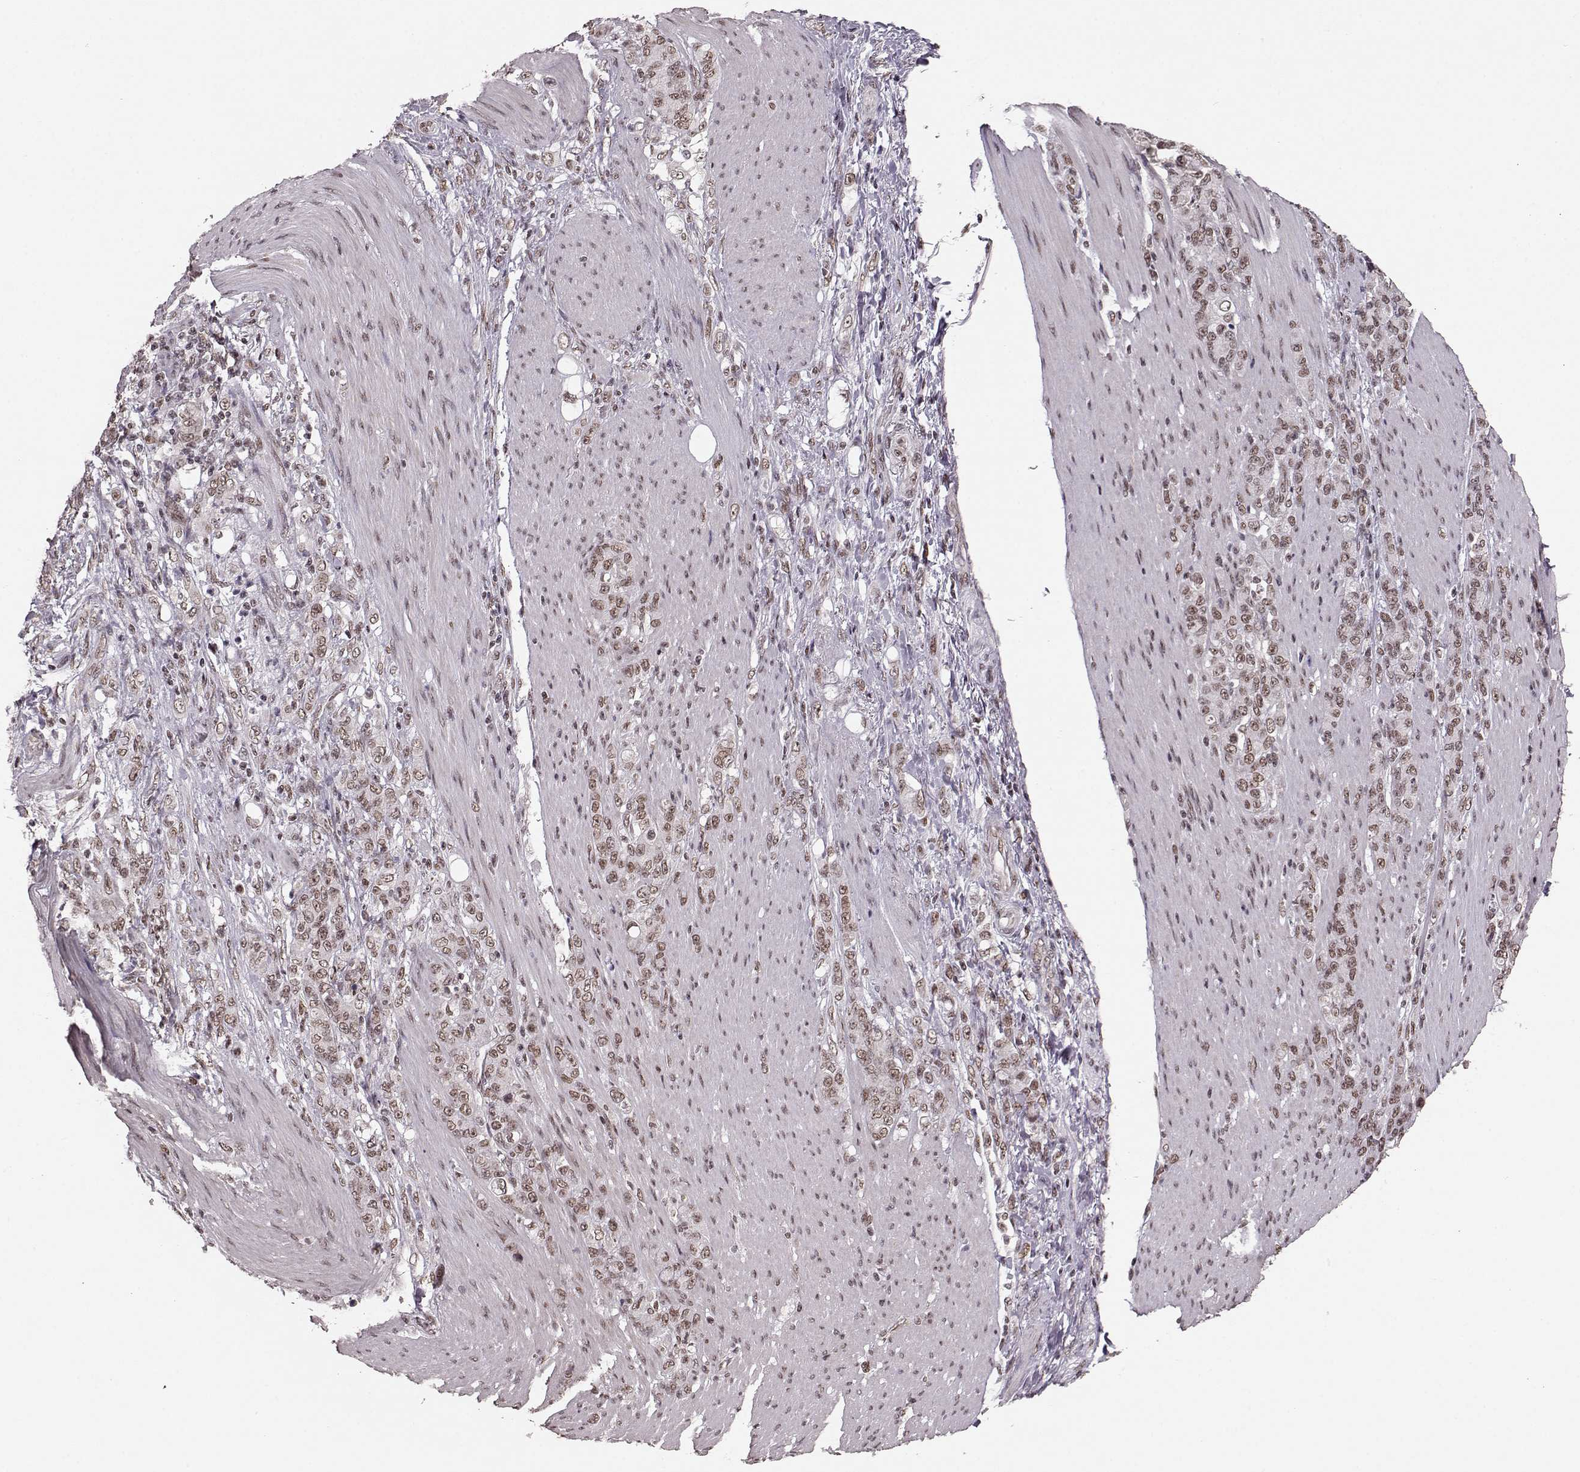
{"staining": {"intensity": "weak", "quantity": ">75%", "location": "nuclear"}, "tissue": "stomach cancer", "cell_type": "Tumor cells", "image_type": "cancer", "snomed": [{"axis": "morphology", "description": "Adenocarcinoma, NOS"}, {"axis": "topography", "description": "Stomach"}], "caption": "Tumor cells demonstrate weak nuclear expression in about >75% of cells in stomach cancer (adenocarcinoma). The protein of interest is shown in brown color, while the nuclei are stained blue.", "gene": "RRAGD", "patient": {"sex": "female", "age": 79}}